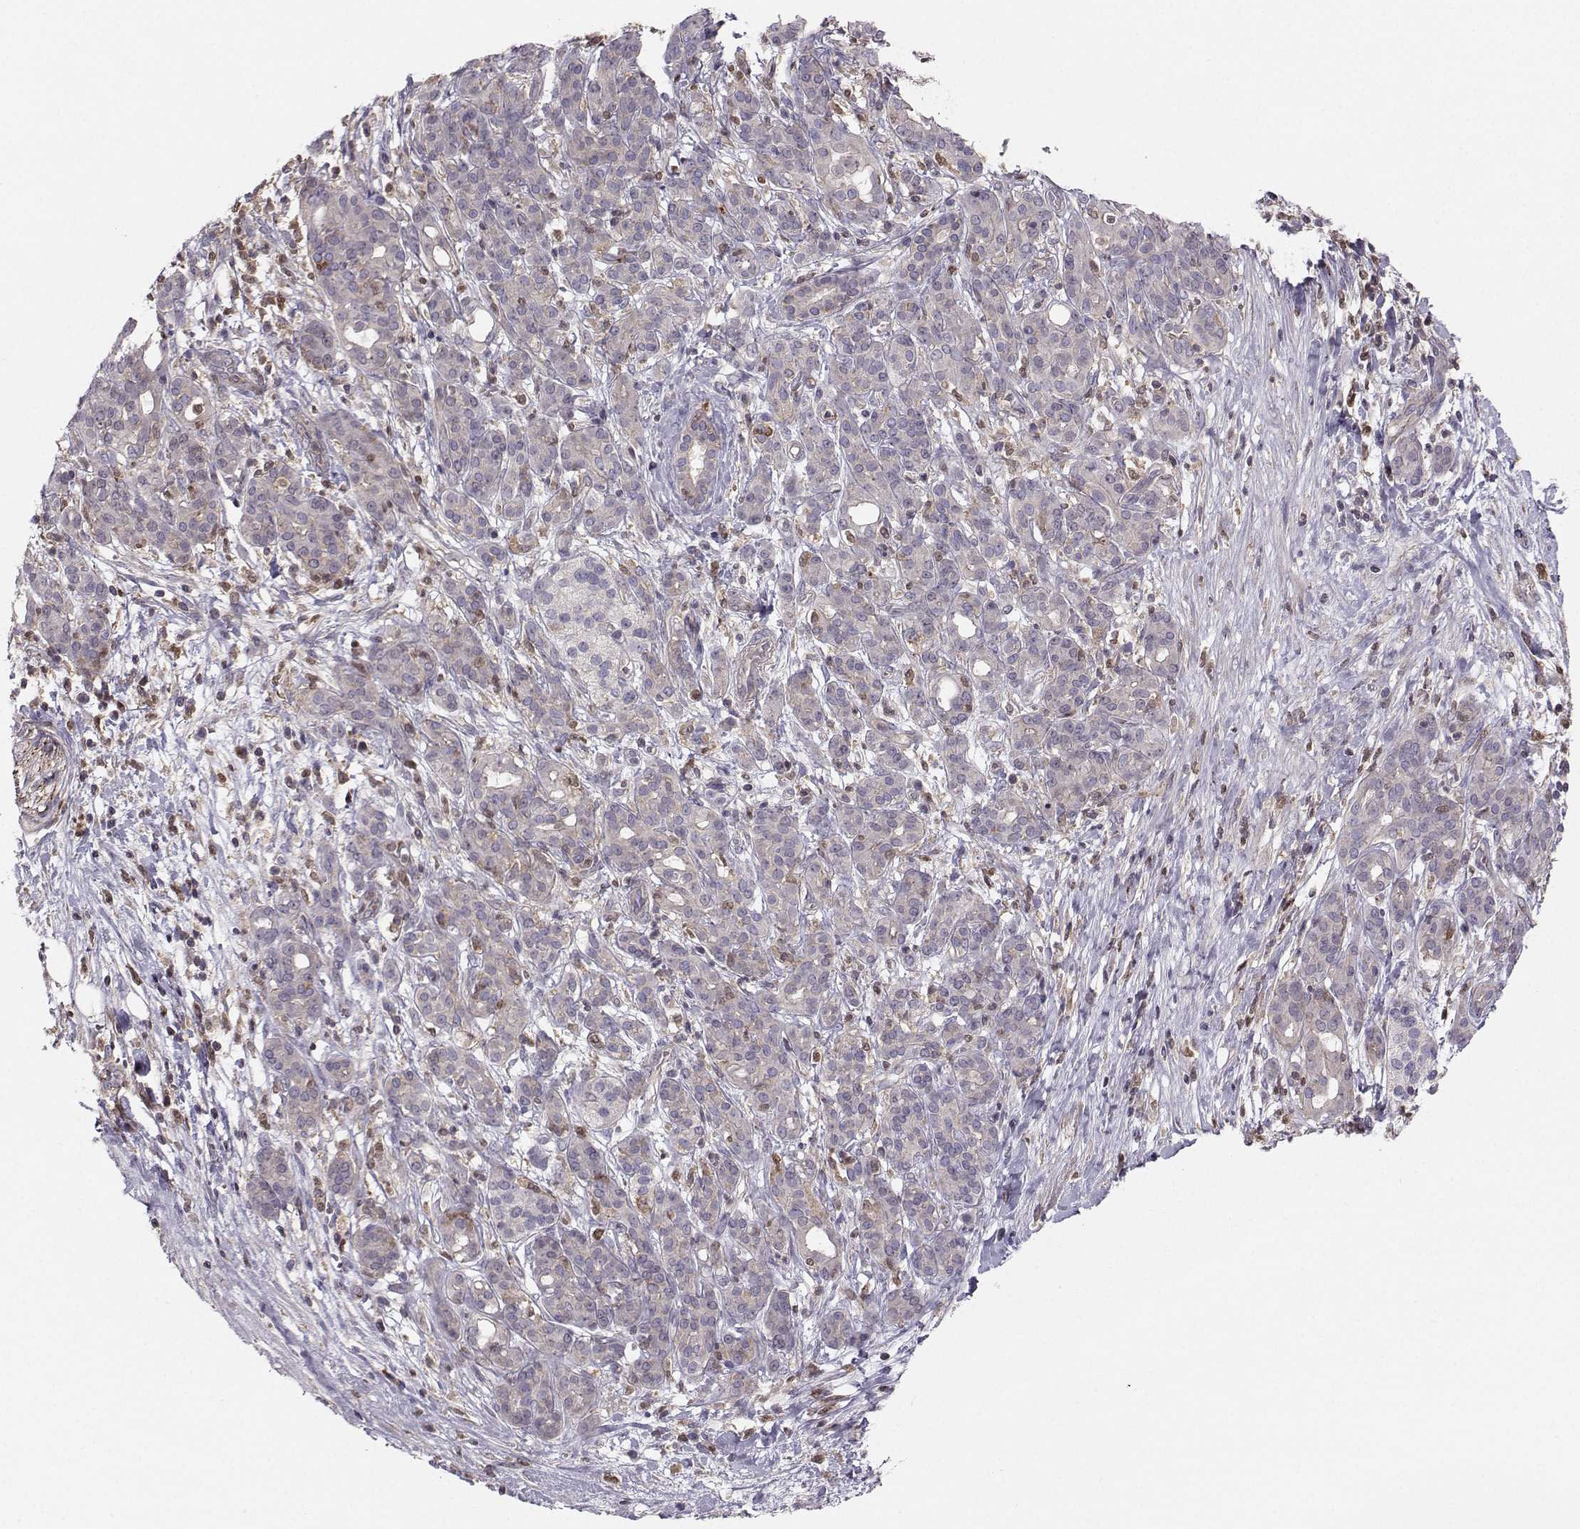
{"staining": {"intensity": "negative", "quantity": "none", "location": "none"}, "tissue": "pancreatic cancer", "cell_type": "Tumor cells", "image_type": "cancer", "snomed": [{"axis": "morphology", "description": "Adenocarcinoma, NOS"}, {"axis": "topography", "description": "Pancreas"}], "caption": "Image shows no significant protein staining in tumor cells of pancreatic adenocarcinoma.", "gene": "ASB16", "patient": {"sex": "male", "age": 44}}